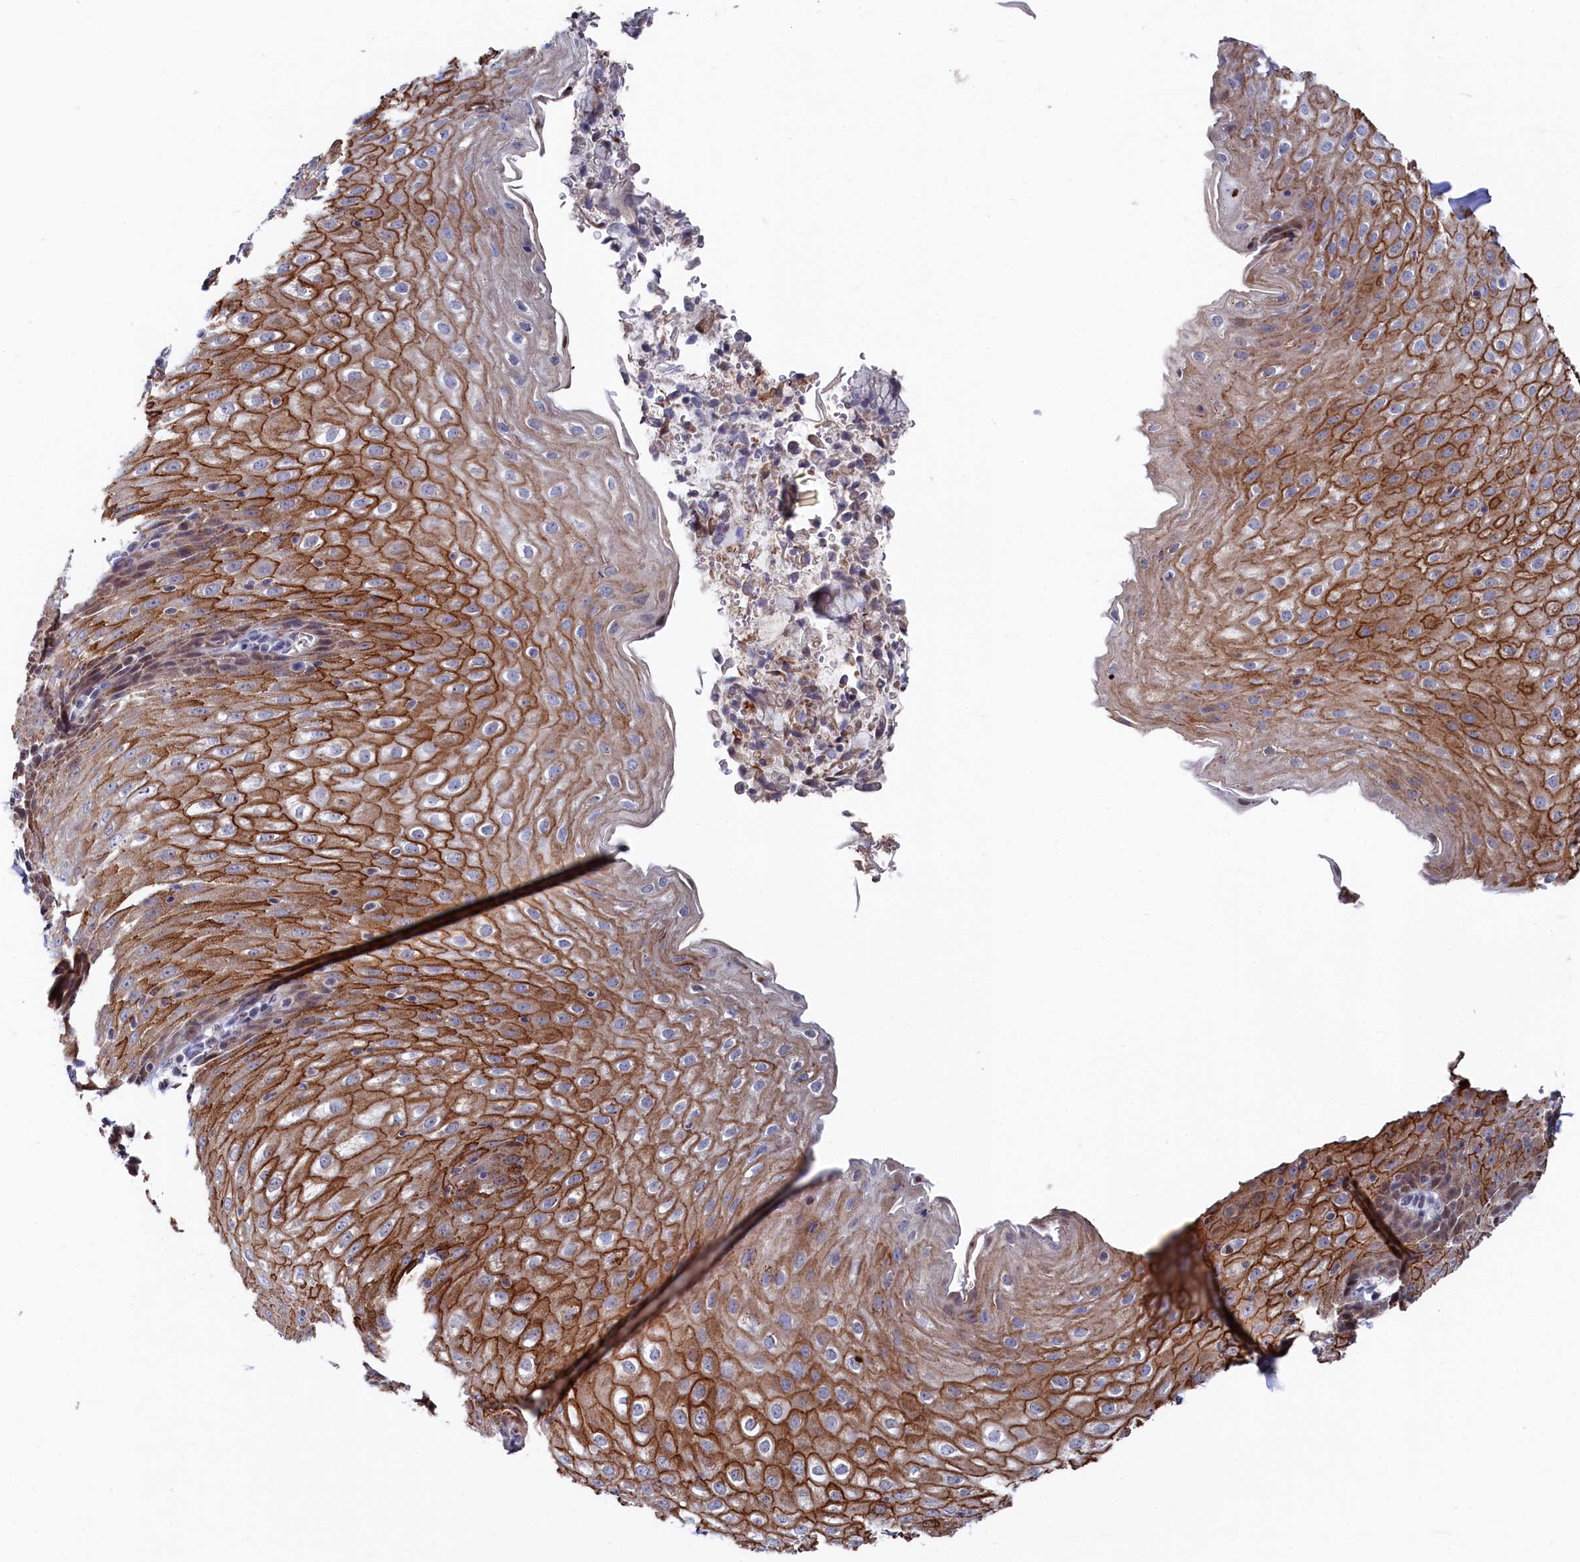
{"staining": {"intensity": "strong", "quantity": "25%-75%", "location": "cytoplasmic/membranous"}, "tissue": "esophagus", "cell_type": "Squamous epithelial cells", "image_type": "normal", "snomed": [{"axis": "morphology", "description": "Normal tissue, NOS"}, {"axis": "topography", "description": "Esophagus"}], "caption": "The photomicrograph displays immunohistochemical staining of unremarkable esophagus. There is strong cytoplasmic/membranous positivity is identified in approximately 25%-75% of squamous epithelial cells.", "gene": "TIGD4", "patient": {"sex": "female", "age": 61}}